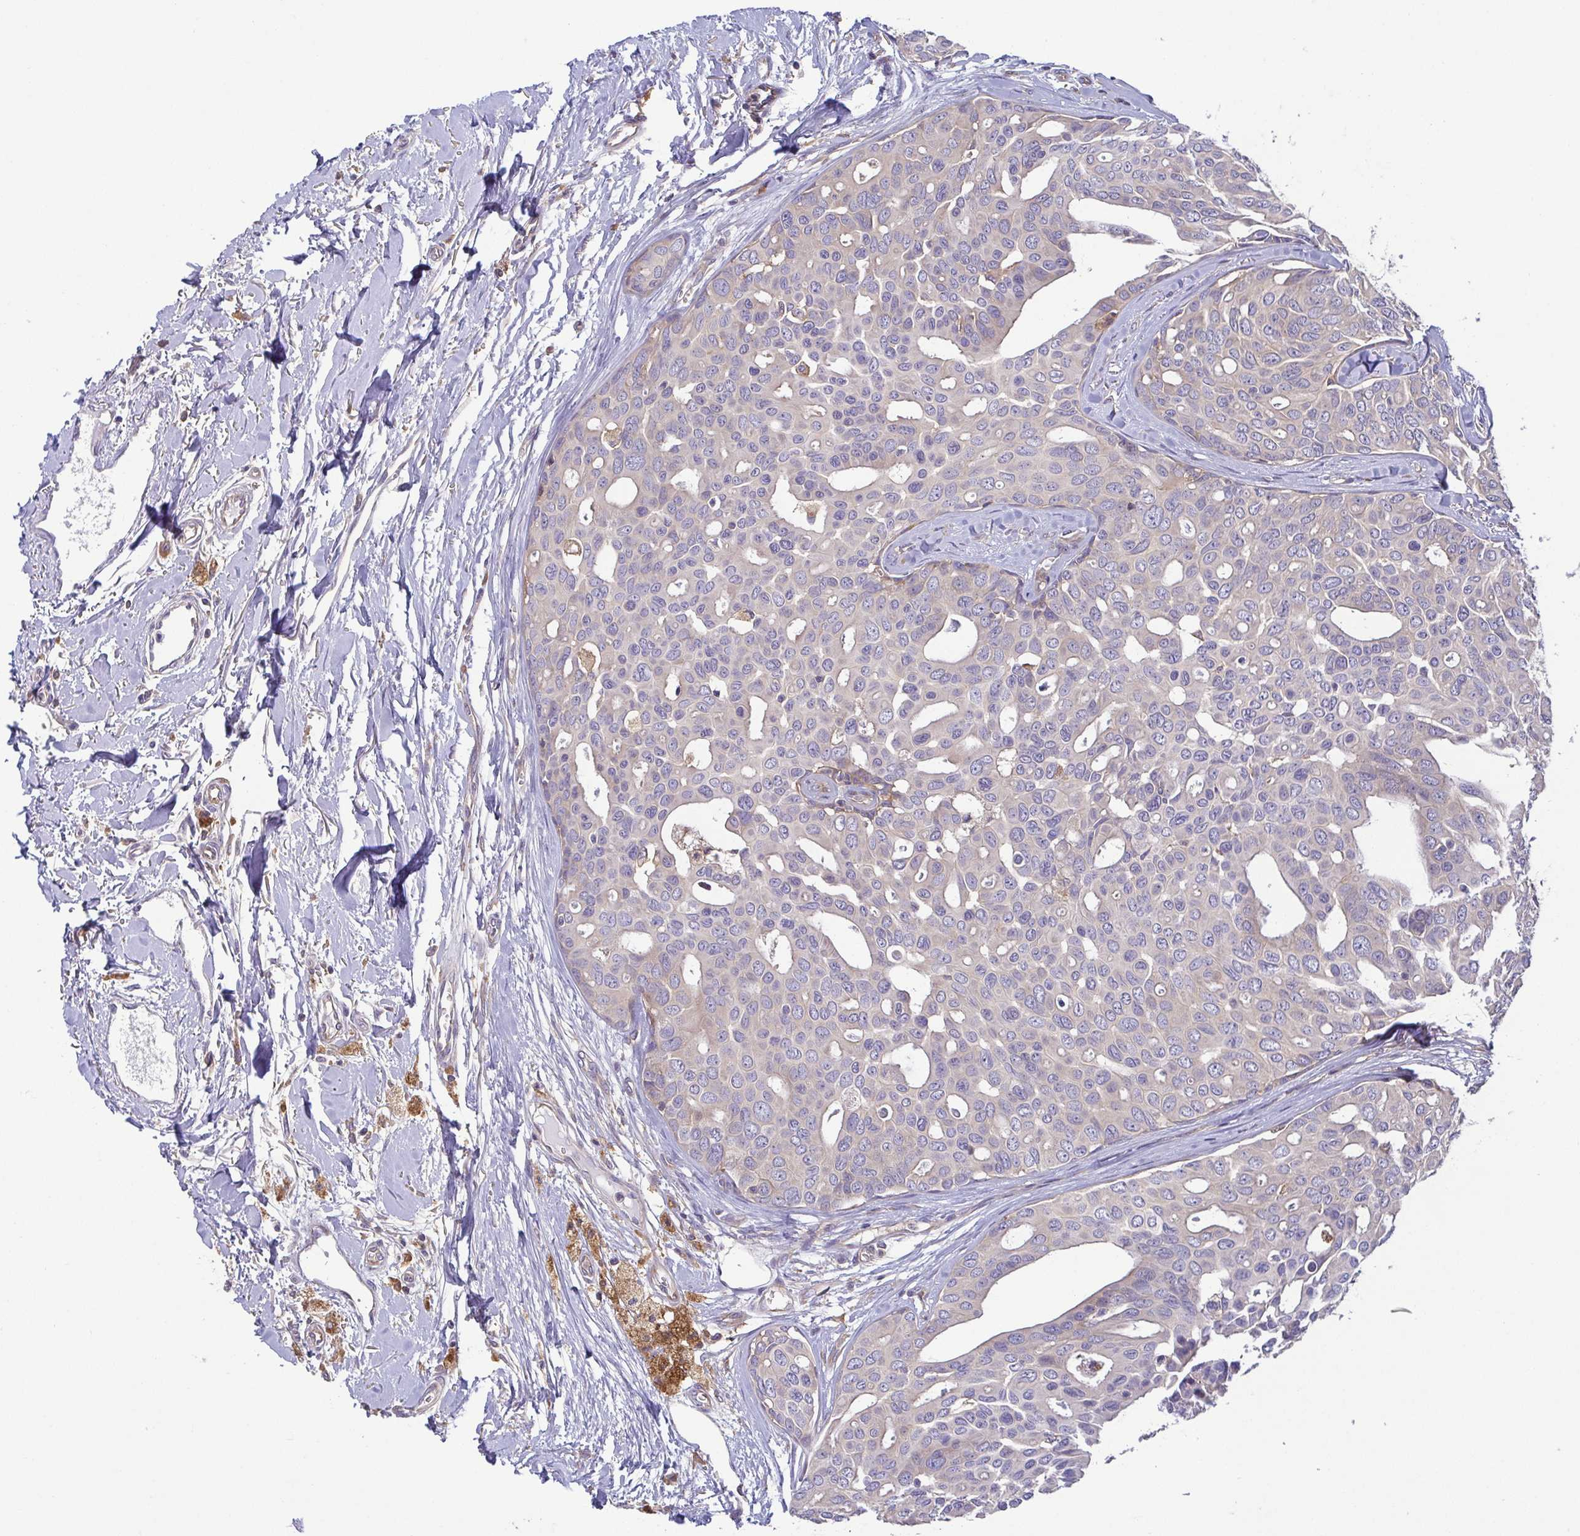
{"staining": {"intensity": "negative", "quantity": "none", "location": "none"}, "tissue": "breast cancer", "cell_type": "Tumor cells", "image_type": "cancer", "snomed": [{"axis": "morphology", "description": "Duct carcinoma"}, {"axis": "topography", "description": "Breast"}], "caption": "Immunohistochemistry of infiltrating ductal carcinoma (breast) displays no expression in tumor cells. (IHC, brightfield microscopy, high magnification).", "gene": "LMF2", "patient": {"sex": "female", "age": 54}}